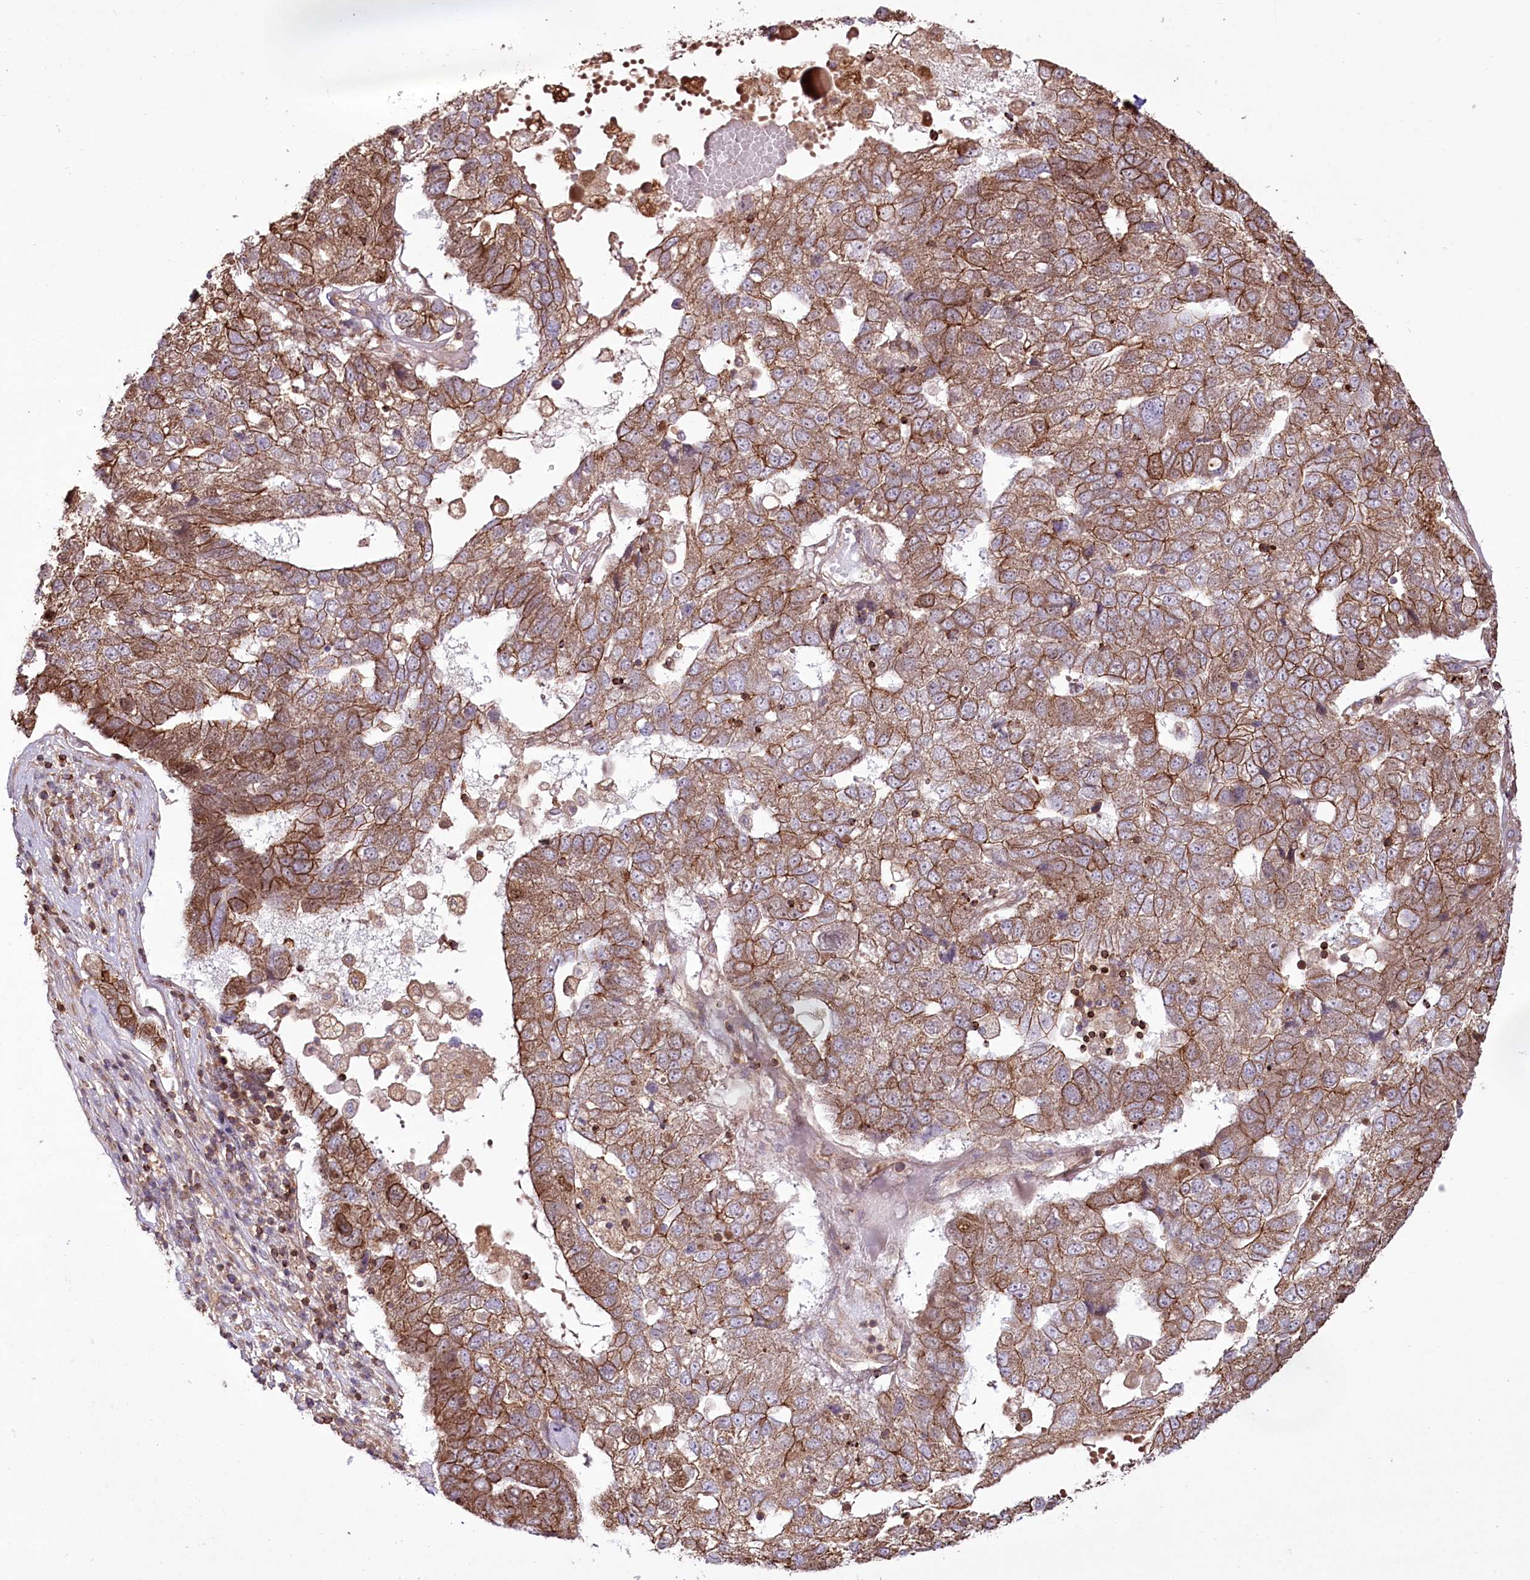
{"staining": {"intensity": "strong", "quantity": ">75%", "location": "cytoplasmic/membranous"}, "tissue": "pancreatic cancer", "cell_type": "Tumor cells", "image_type": "cancer", "snomed": [{"axis": "morphology", "description": "Adenocarcinoma, NOS"}, {"axis": "topography", "description": "Pancreas"}], "caption": "An immunohistochemistry (IHC) histopathology image of neoplastic tissue is shown. Protein staining in brown labels strong cytoplasmic/membranous positivity in adenocarcinoma (pancreatic) within tumor cells. The staining was performed using DAB (3,3'-diaminobenzidine), with brown indicating positive protein expression. Nuclei are stained blue with hematoxylin.", "gene": "DHX29", "patient": {"sex": "female", "age": 61}}